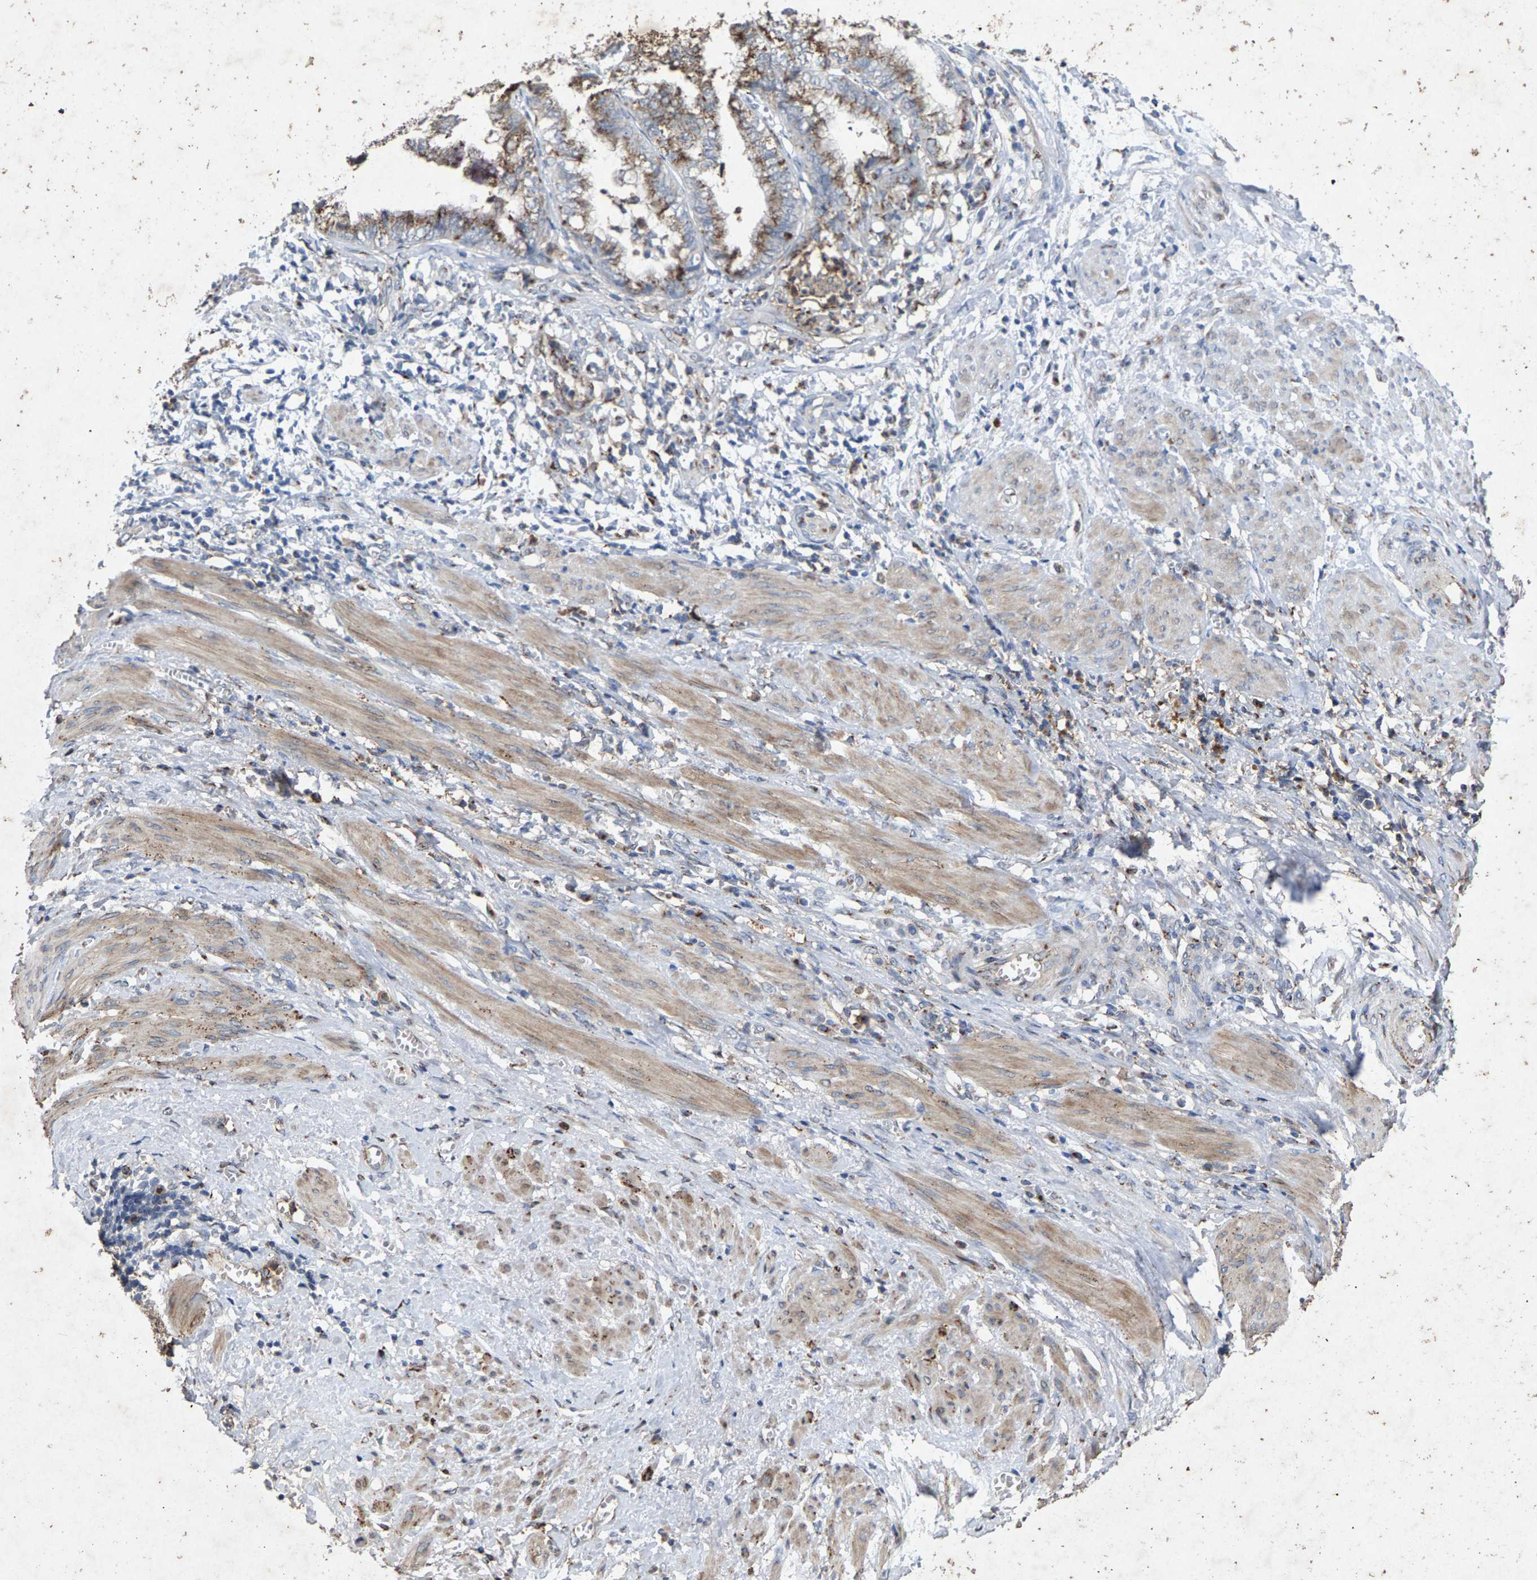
{"staining": {"intensity": "weak", "quantity": ">75%", "location": "cytoplasmic/membranous"}, "tissue": "endometrial cancer", "cell_type": "Tumor cells", "image_type": "cancer", "snomed": [{"axis": "morphology", "description": "Necrosis, NOS"}, {"axis": "morphology", "description": "Adenocarcinoma, NOS"}, {"axis": "topography", "description": "Endometrium"}], "caption": "Approximately >75% of tumor cells in endometrial cancer display weak cytoplasmic/membranous protein positivity as visualized by brown immunohistochemical staining.", "gene": "MAN2A1", "patient": {"sex": "female", "age": 79}}